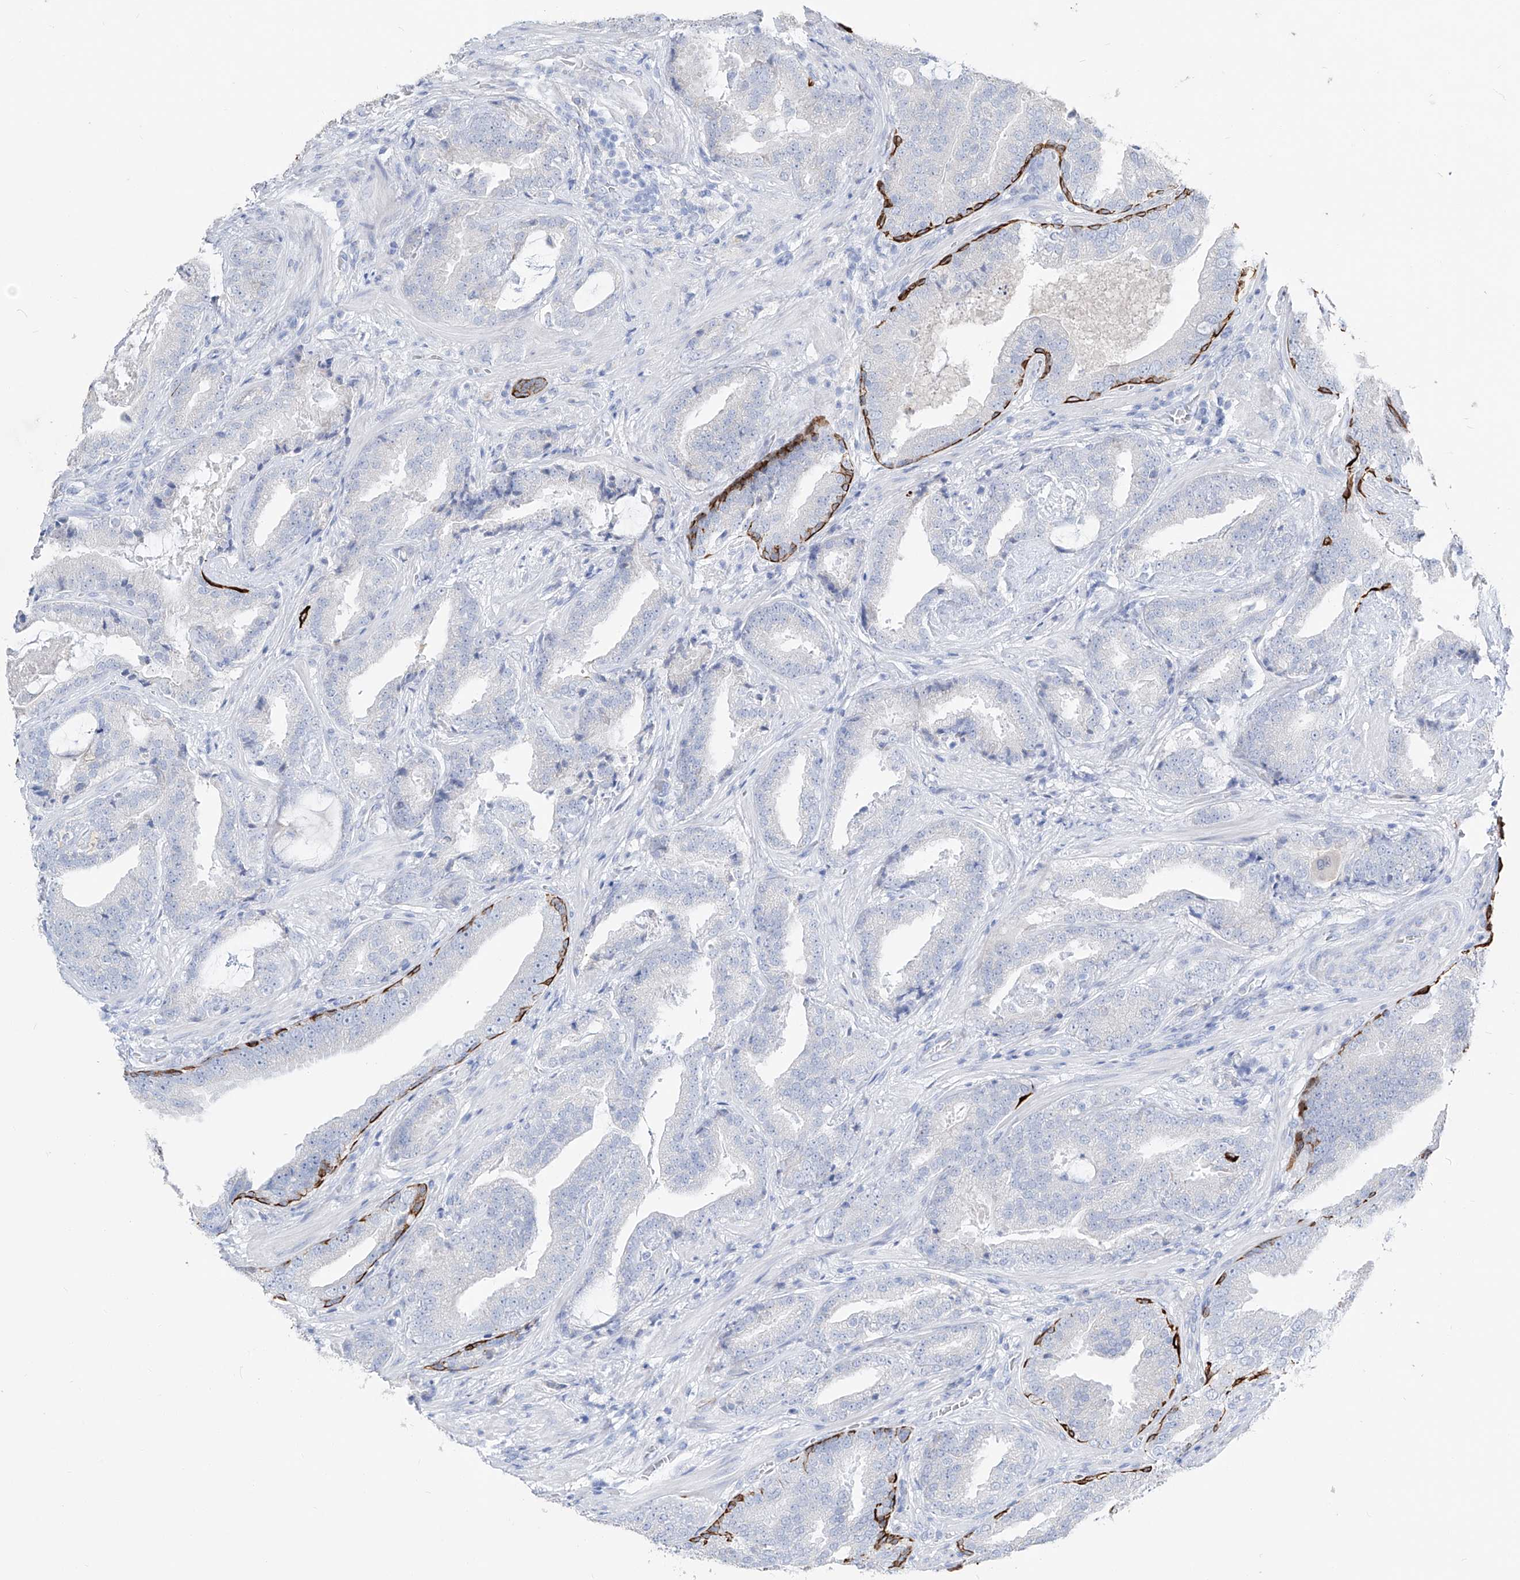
{"staining": {"intensity": "negative", "quantity": "none", "location": "none"}, "tissue": "prostate cancer", "cell_type": "Tumor cells", "image_type": "cancer", "snomed": [{"axis": "morphology", "description": "Adenocarcinoma, Low grade"}, {"axis": "topography", "description": "Prostate"}], "caption": "This is an immunohistochemistry (IHC) micrograph of prostate cancer (adenocarcinoma (low-grade)). There is no positivity in tumor cells.", "gene": "FRS3", "patient": {"sex": "male", "age": 67}}